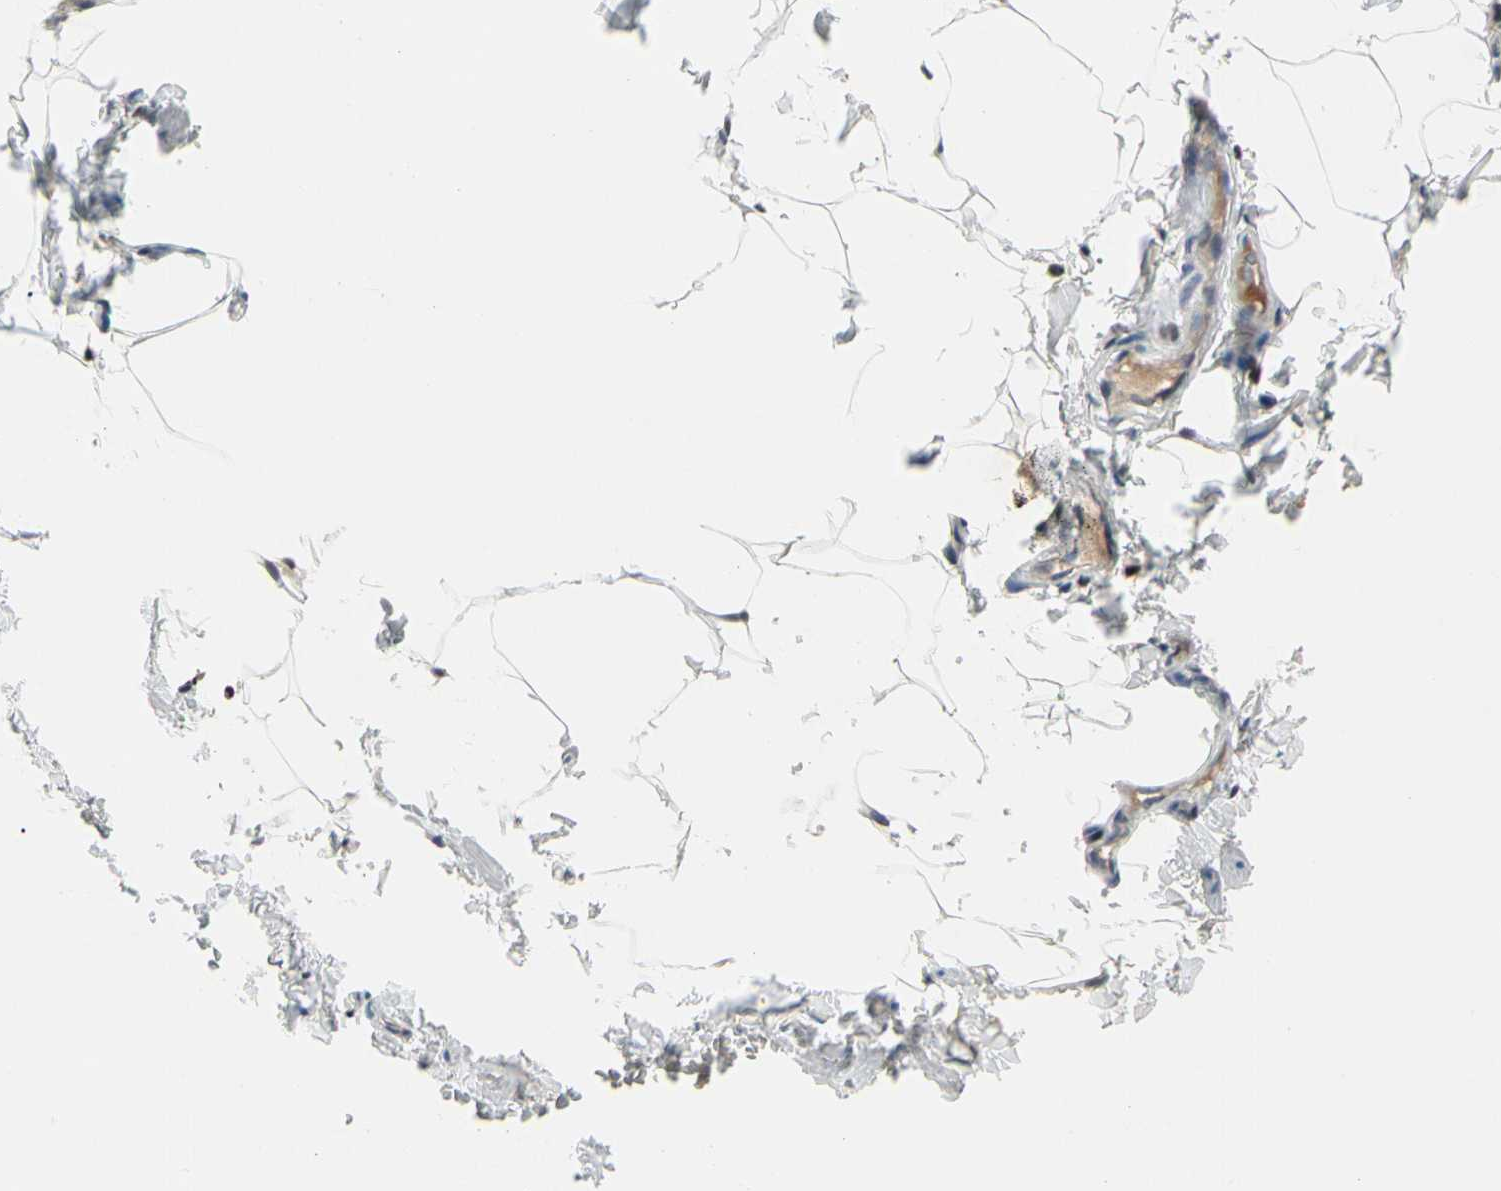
{"staining": {"intensity": "negative", "quantity": "none", "location": "none"}, "tissue": "adipose tissue", "cell_type": "Adipocytes", "image_type": "normal", "snomed": [{"axis": "morphology", "description": "Normal tissue, NOS"}, {"axis": "topography", "description": "Vascular tissue"}], "caption": "Image shows no protein staining in adipocytes of benign adipose tissue.", "gene": "ECRG4", "patient": {"sex": "male", "age": 41}}